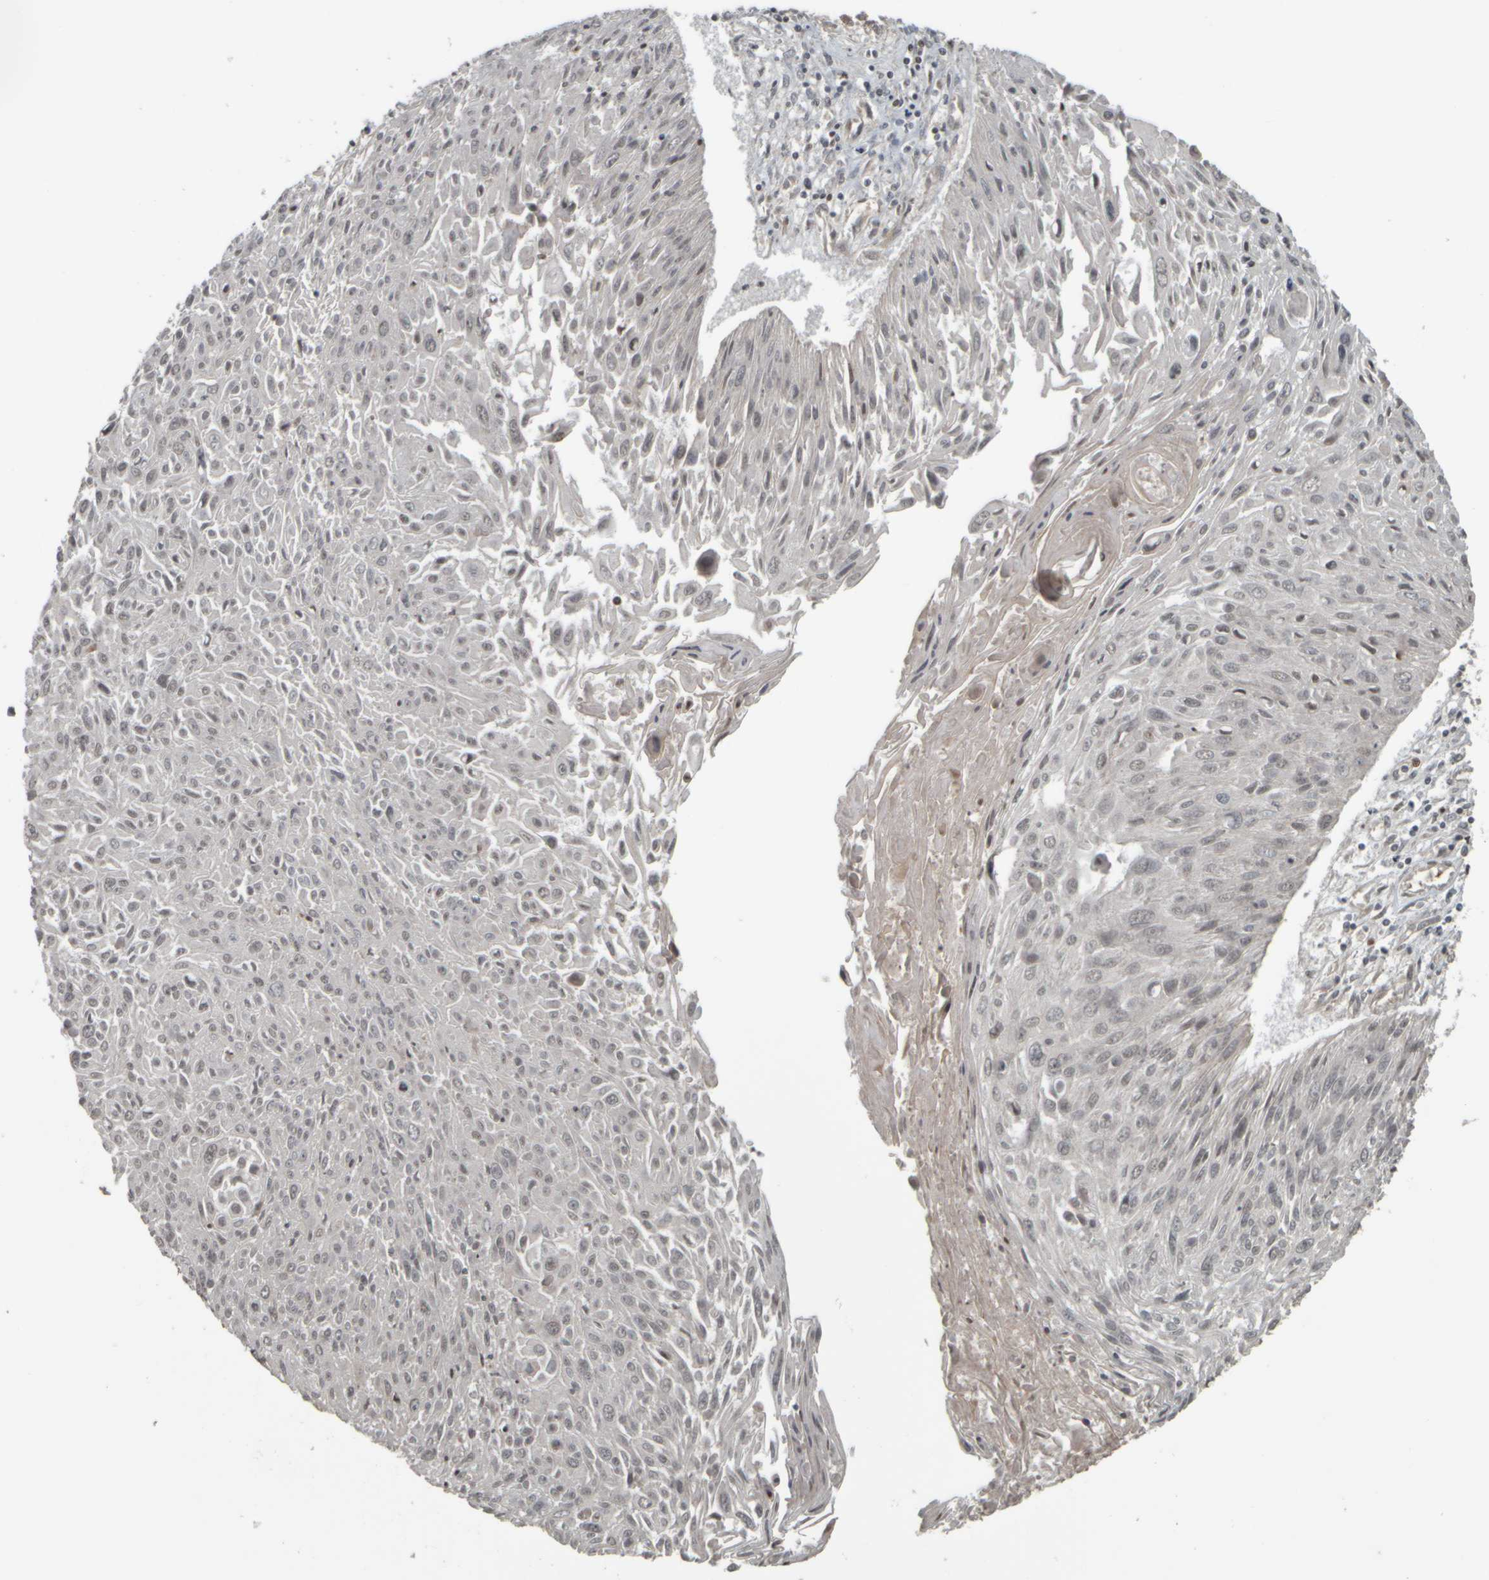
{"staining": {"intensity": "weak", "quantity": "25%-75%", "location": "nuclear"}, "tissue": "cervical cancer", "cell_type": "Tumor cells", "image_type": "cancer", "snomed": [{"axis": "morphology", "description": "Squamous cell carcinoma, NOS"}, {"axis": "topography", "description": "Cervix"}], "caption": "An immunohistochemistry histopathology image of neoplastic tissue is shown. Protein staining in brown highlights weak nuclear positivity in cervical cancer within tumor cells.", "gene": "NAPG", "patient": {"sex": "female", "age": 51}}